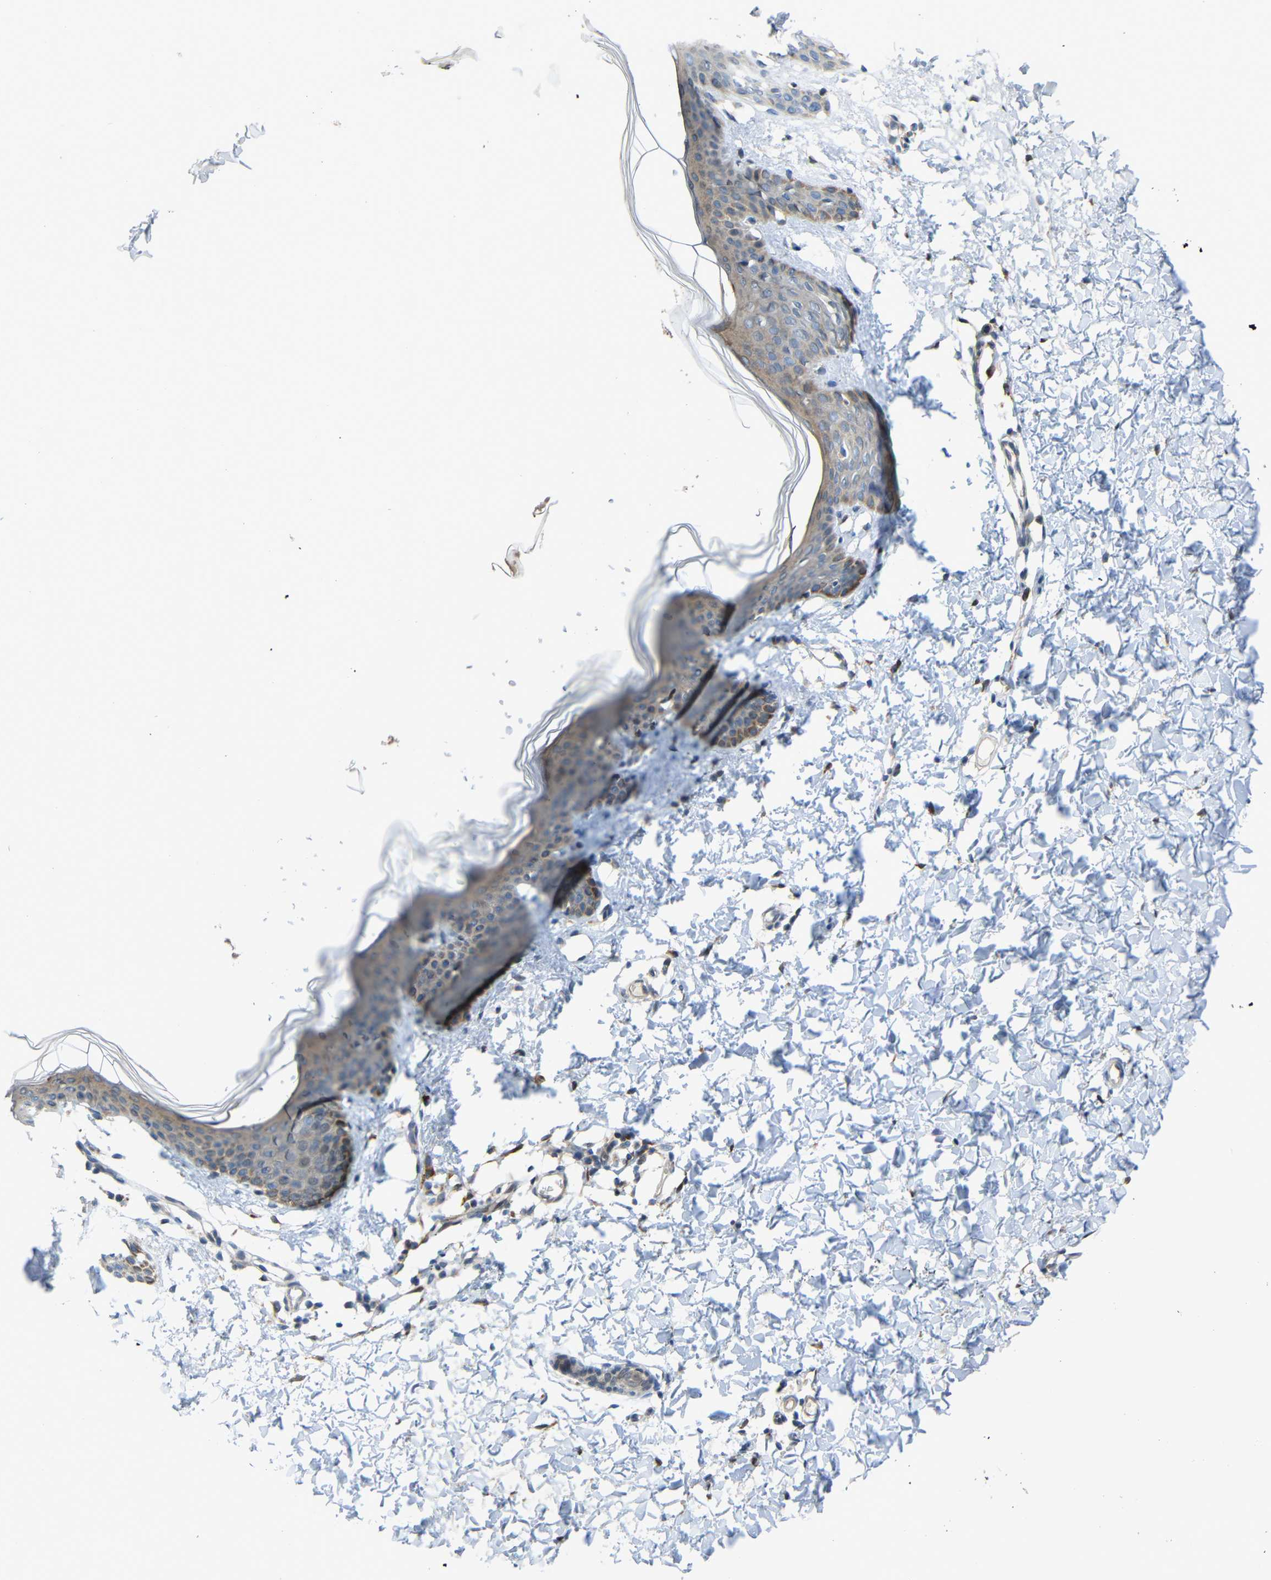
{"staining": {"intensity": "moderate", "quantity": ">75%", "location": "cytoplasmic/membranous"}, "tissue": "skin", "cell_type": "Fibroblasts", "image_type": "normal", "snomed": [{"axis": "morphology", "description": "Normal tissue, NOS"}, {"axis": "topography", "description": "Skin"}], "caption": "Immunohistochemical staining of normal skin reveals medium levels of moderate cytoplasmic/membranous staining in approximately >75% of fibroblasts. (Stains: DAB (3,3'-diaminobenzidine) in brown, nuclei in blue, Microscopy: brightfield microscopy at high magnification).", "gene": "TMEM25", "patient": {"sex": "female", "age": 17}}